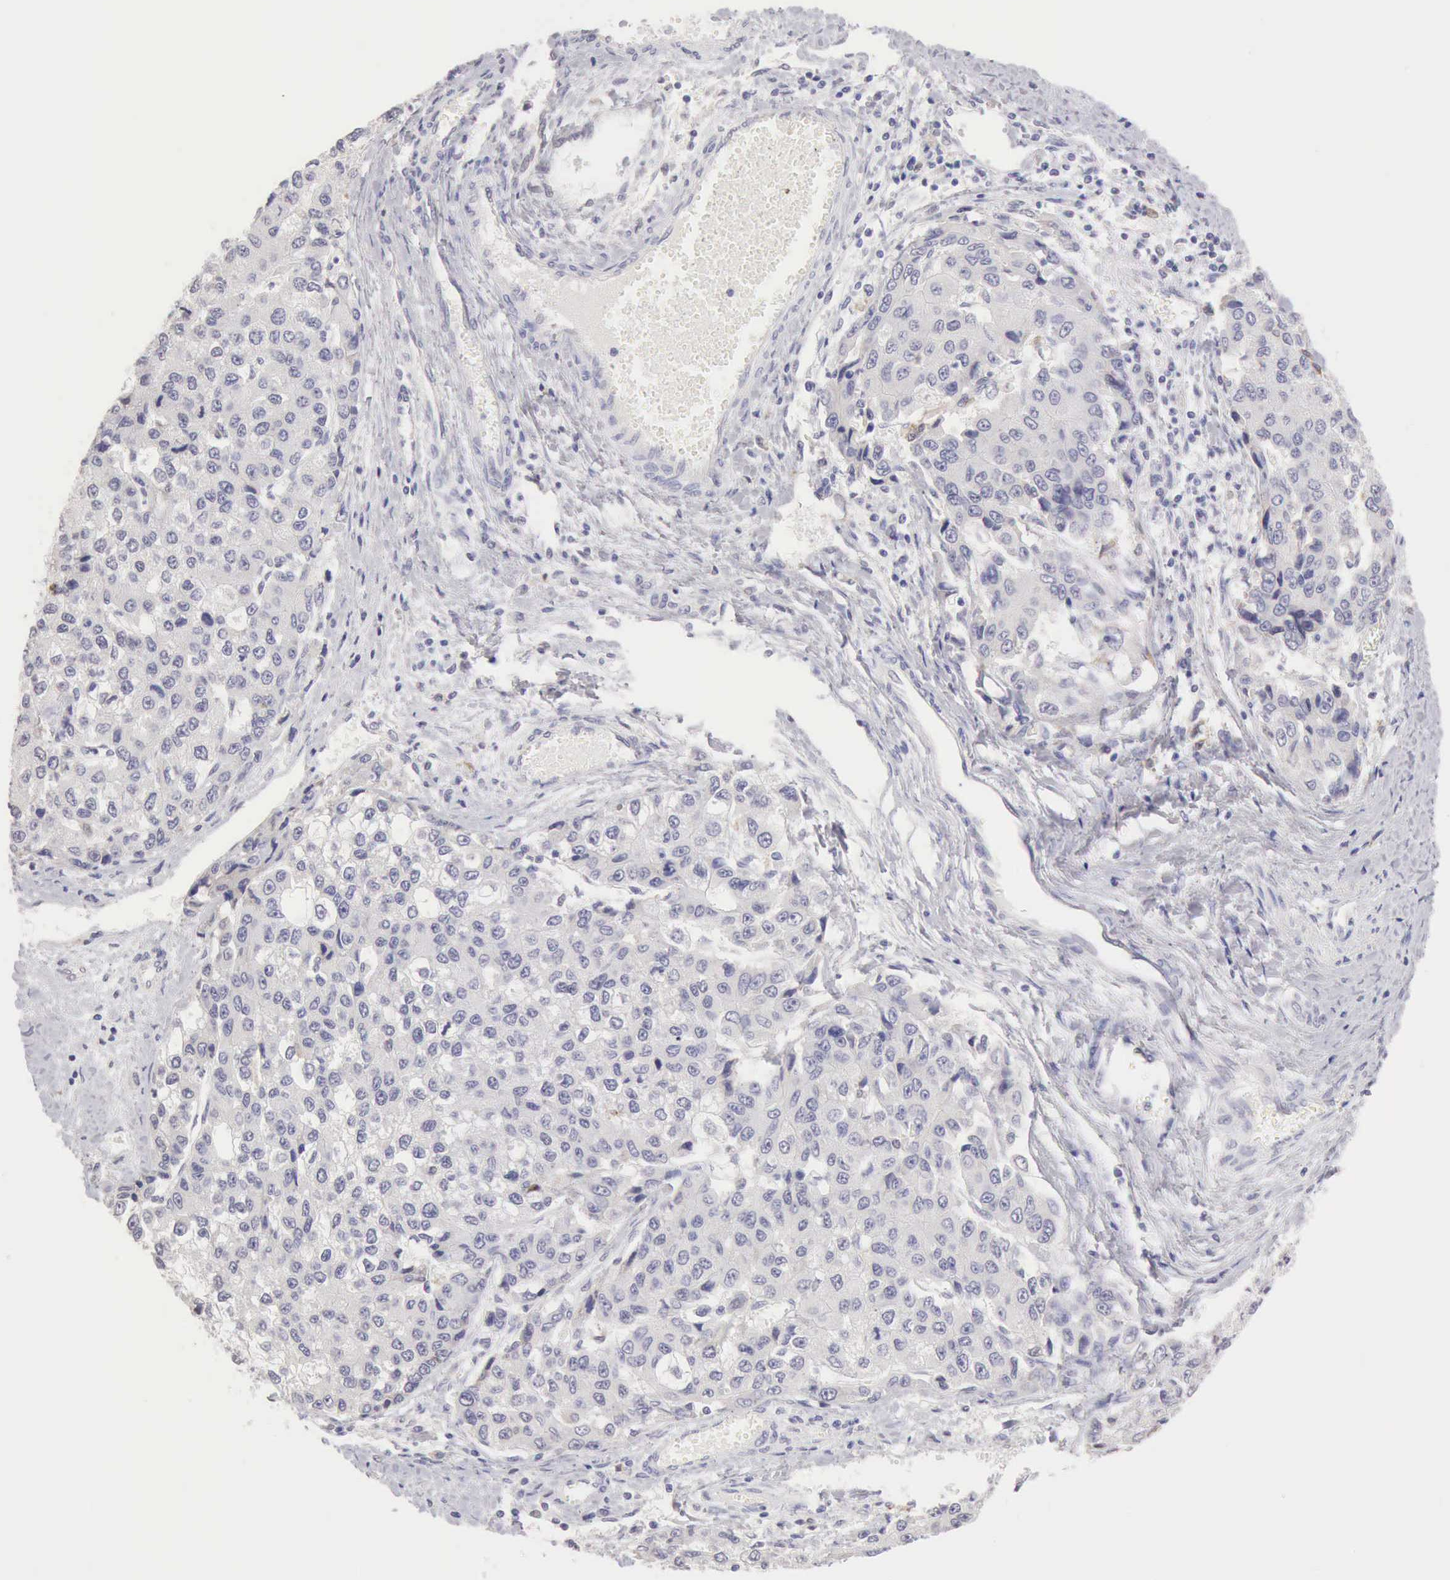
{"staining": {"intensity": "negative", "quantity": "none", "location": "none"}, "tissue": "liver cancer", "cell_type": "Tumor cells", "image_type": "cancer", "snomed": [{"axis": "morphology", "description": "Carcinoma, Hepatocellular, NOS"}, {"axis": "topography", "description": "Liver"}], "caption": "A high-resolution photomicrograph shows IHC staining of liver cancer, which shows no significant expression in tumor cells. The staining is performed using DAB brown chromogen with nuclei counter-stained in using hematoxylin.", "gene": "RNASE1", "patient": {"sex": "female", "age": 66}}